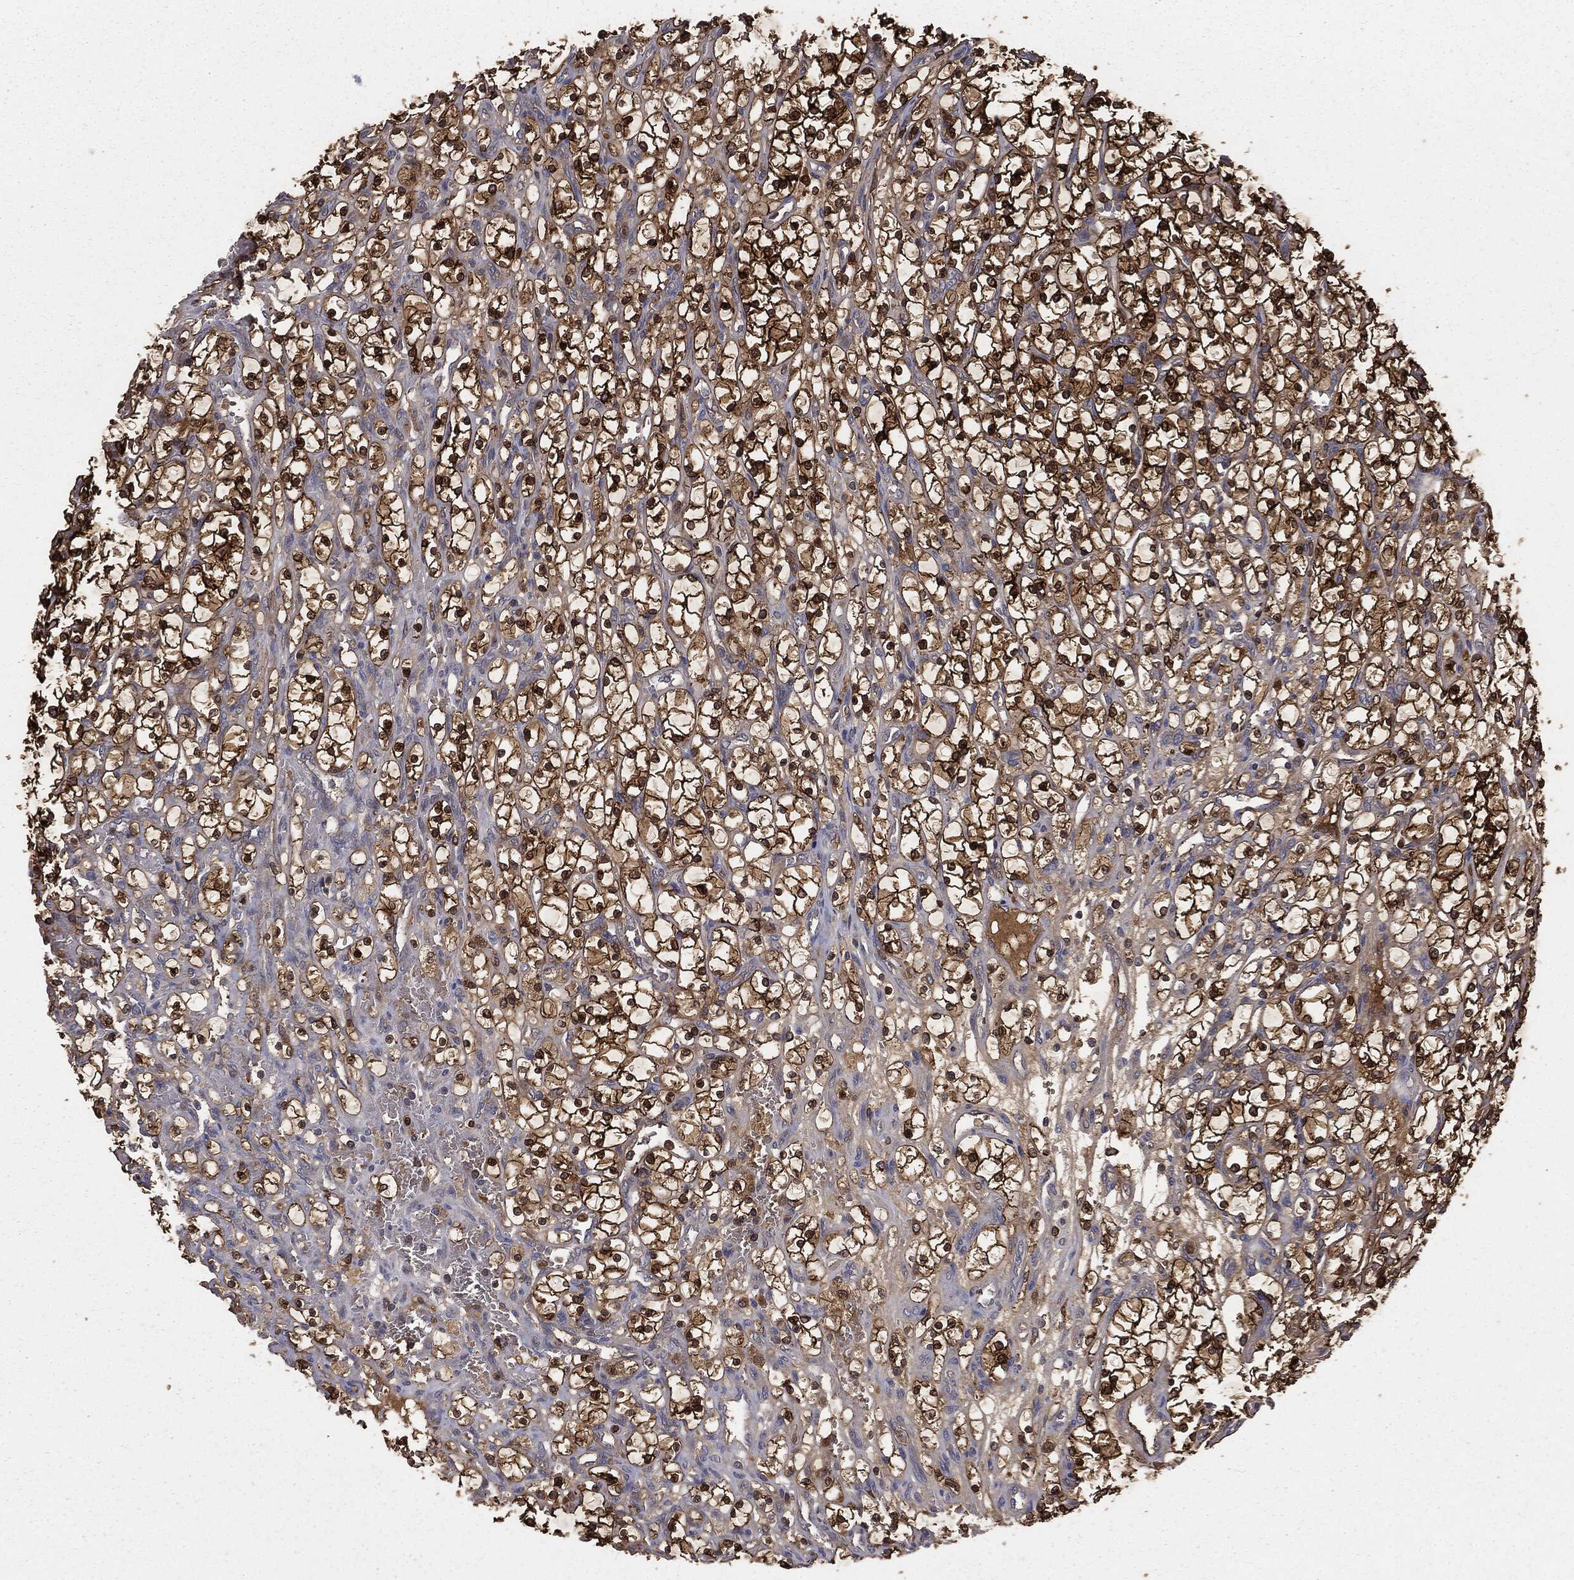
{"staining": {"intensity": "strong", "quantity": ">75%", "location": "cytoplasmic/membranous"}, "tissue": "renal cancer", "cell_type": "Tumor cells", "image_type": "cancer", "snomed": [{"axis": "morphology", "description": "Adenocarcinoma, NOS"}, {"axis": "topography", "description": "Kidney"}], "caption": "Renal cancer stained with a protein marker demonstrates strong staining in tumor cells.", "gene": "GNB5", "patient": {"sex": "female", "age": 69}}